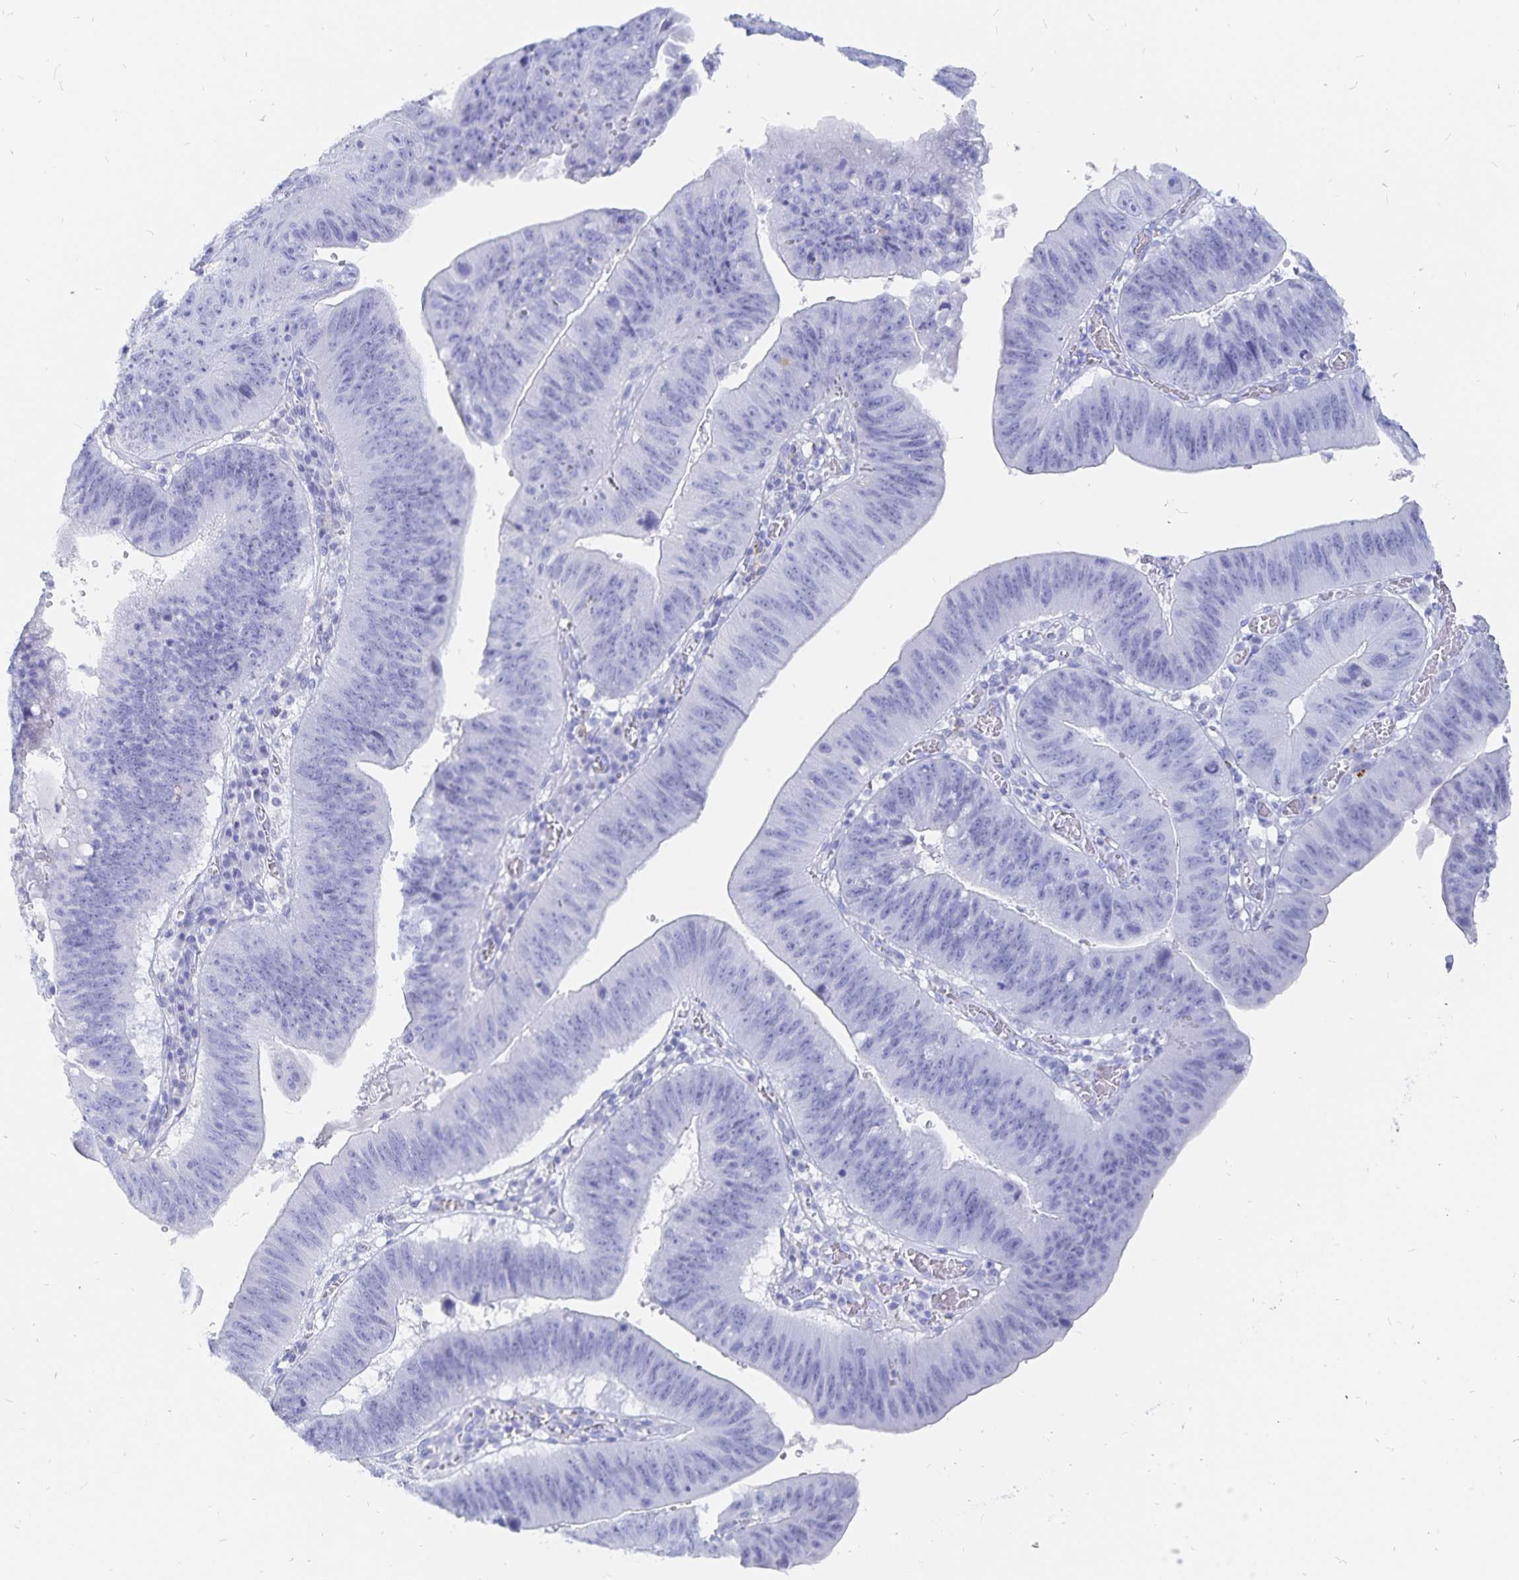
{"staining": {"intensity": "negative", "quantity": "none", "location": "none"}, "tissue": "stomach cancer", "cell_type": "Tumor cells", "image_type": "cancer", "snomed": [{"axis": "morphology", "description": "Adenocarcinoma, NOS"}, {"axis": "topography", "description": "Stomach"}], "caption": "This is a histopathology image of immunohistochemistry (IHC) staining of stomach cancer, which shows no expression in tumor cells.", "gene": "INSL5", "patient": {"sex": "male", "age": 59}}